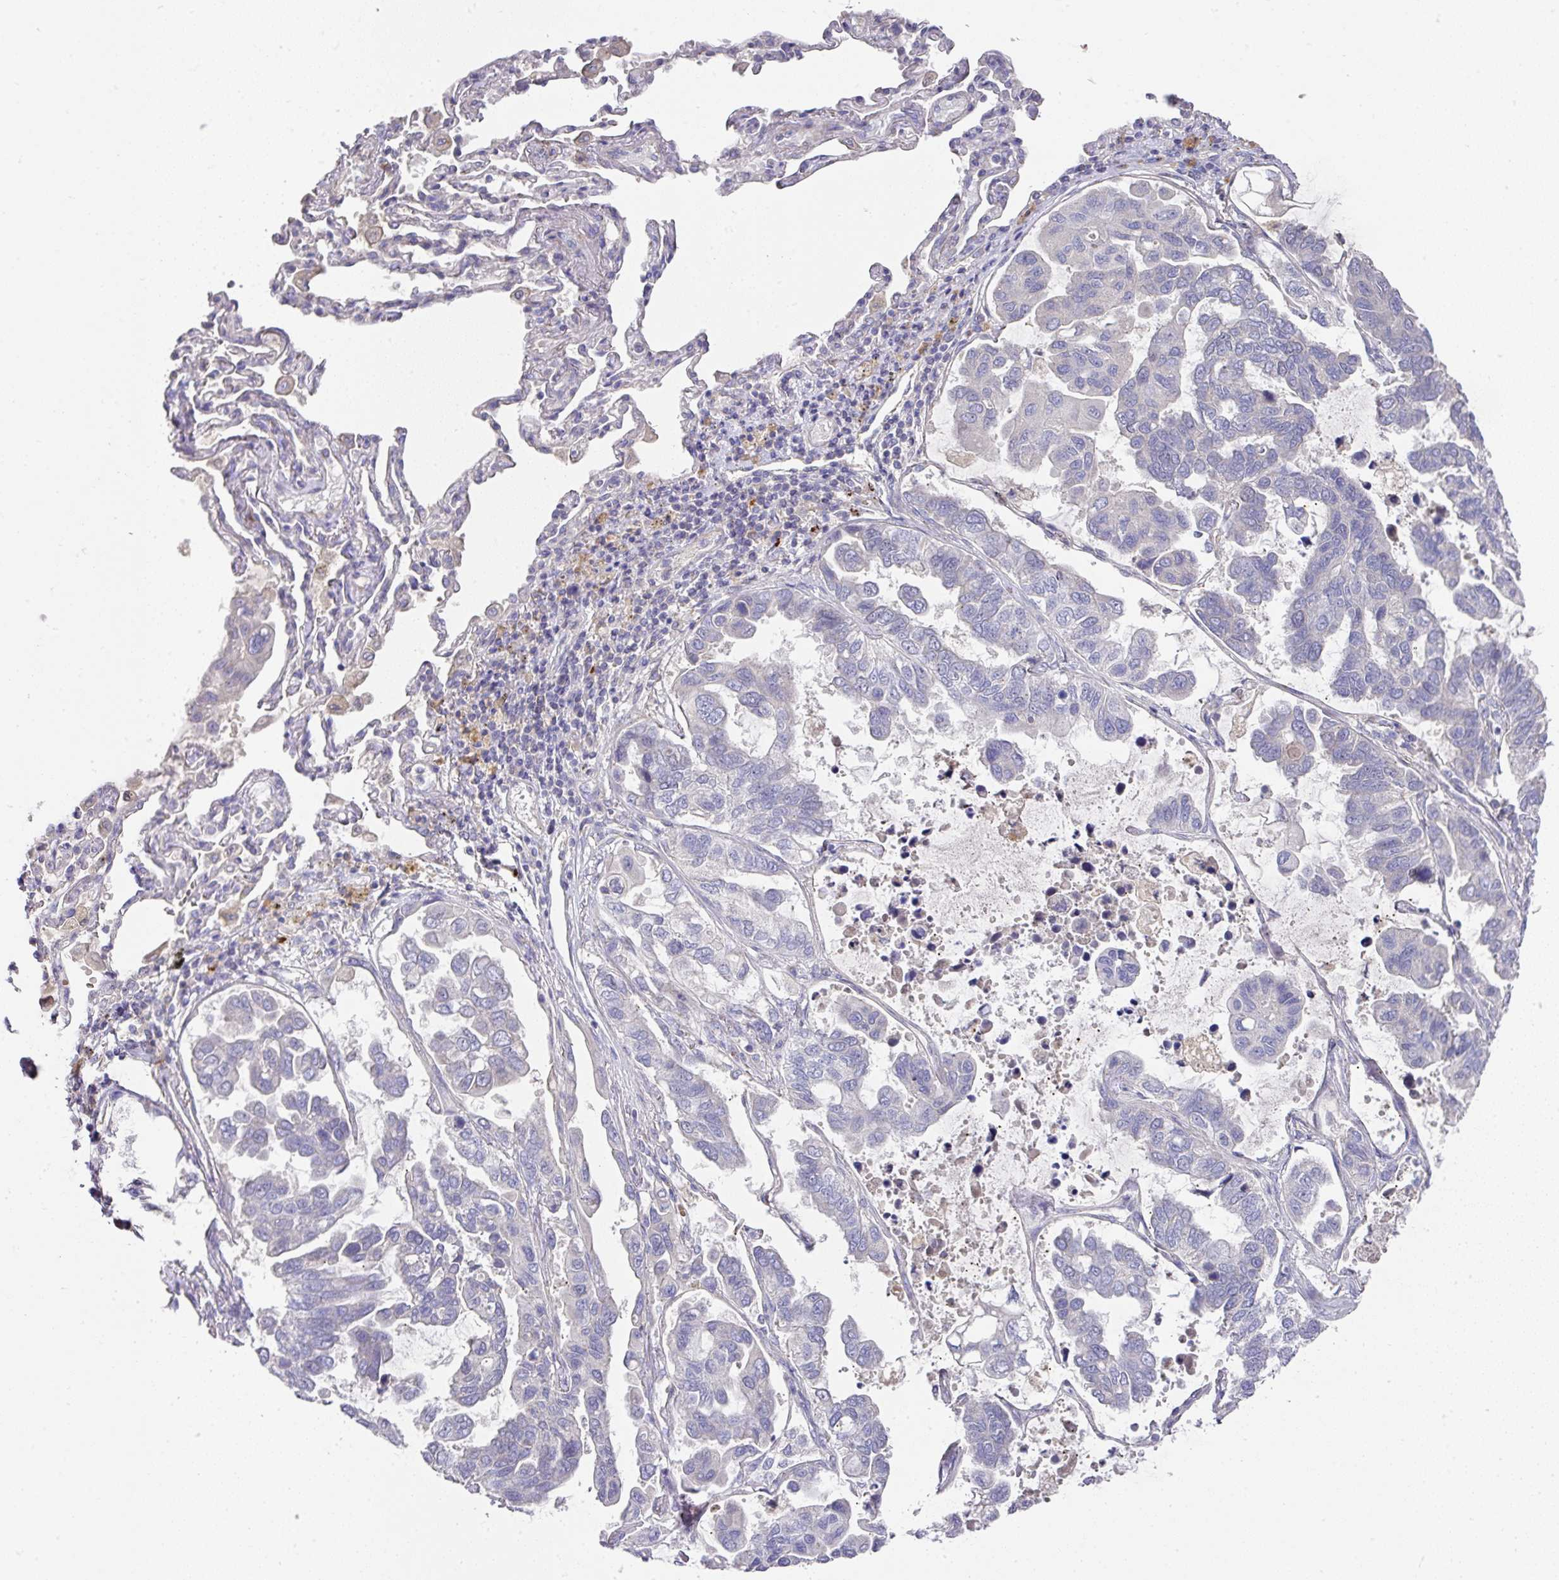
{"staining": {"intensity": "negative", "quantity": "none", "location": "none"}, "tissue": "lung cancer", "cell_type": "Tumor cells", "image_type": "cancer", "snomed": [{"axis": "morphology", "description": "Adenocarcinoma, NOS"}, {"axis": "topography", "description": "Lung"}], "caption": "Tumor cells are negative for brown protein staining in adenocarcinoma (lung).", "gene": "TARM1", "patient": {"sex": "male", "age": 64}}